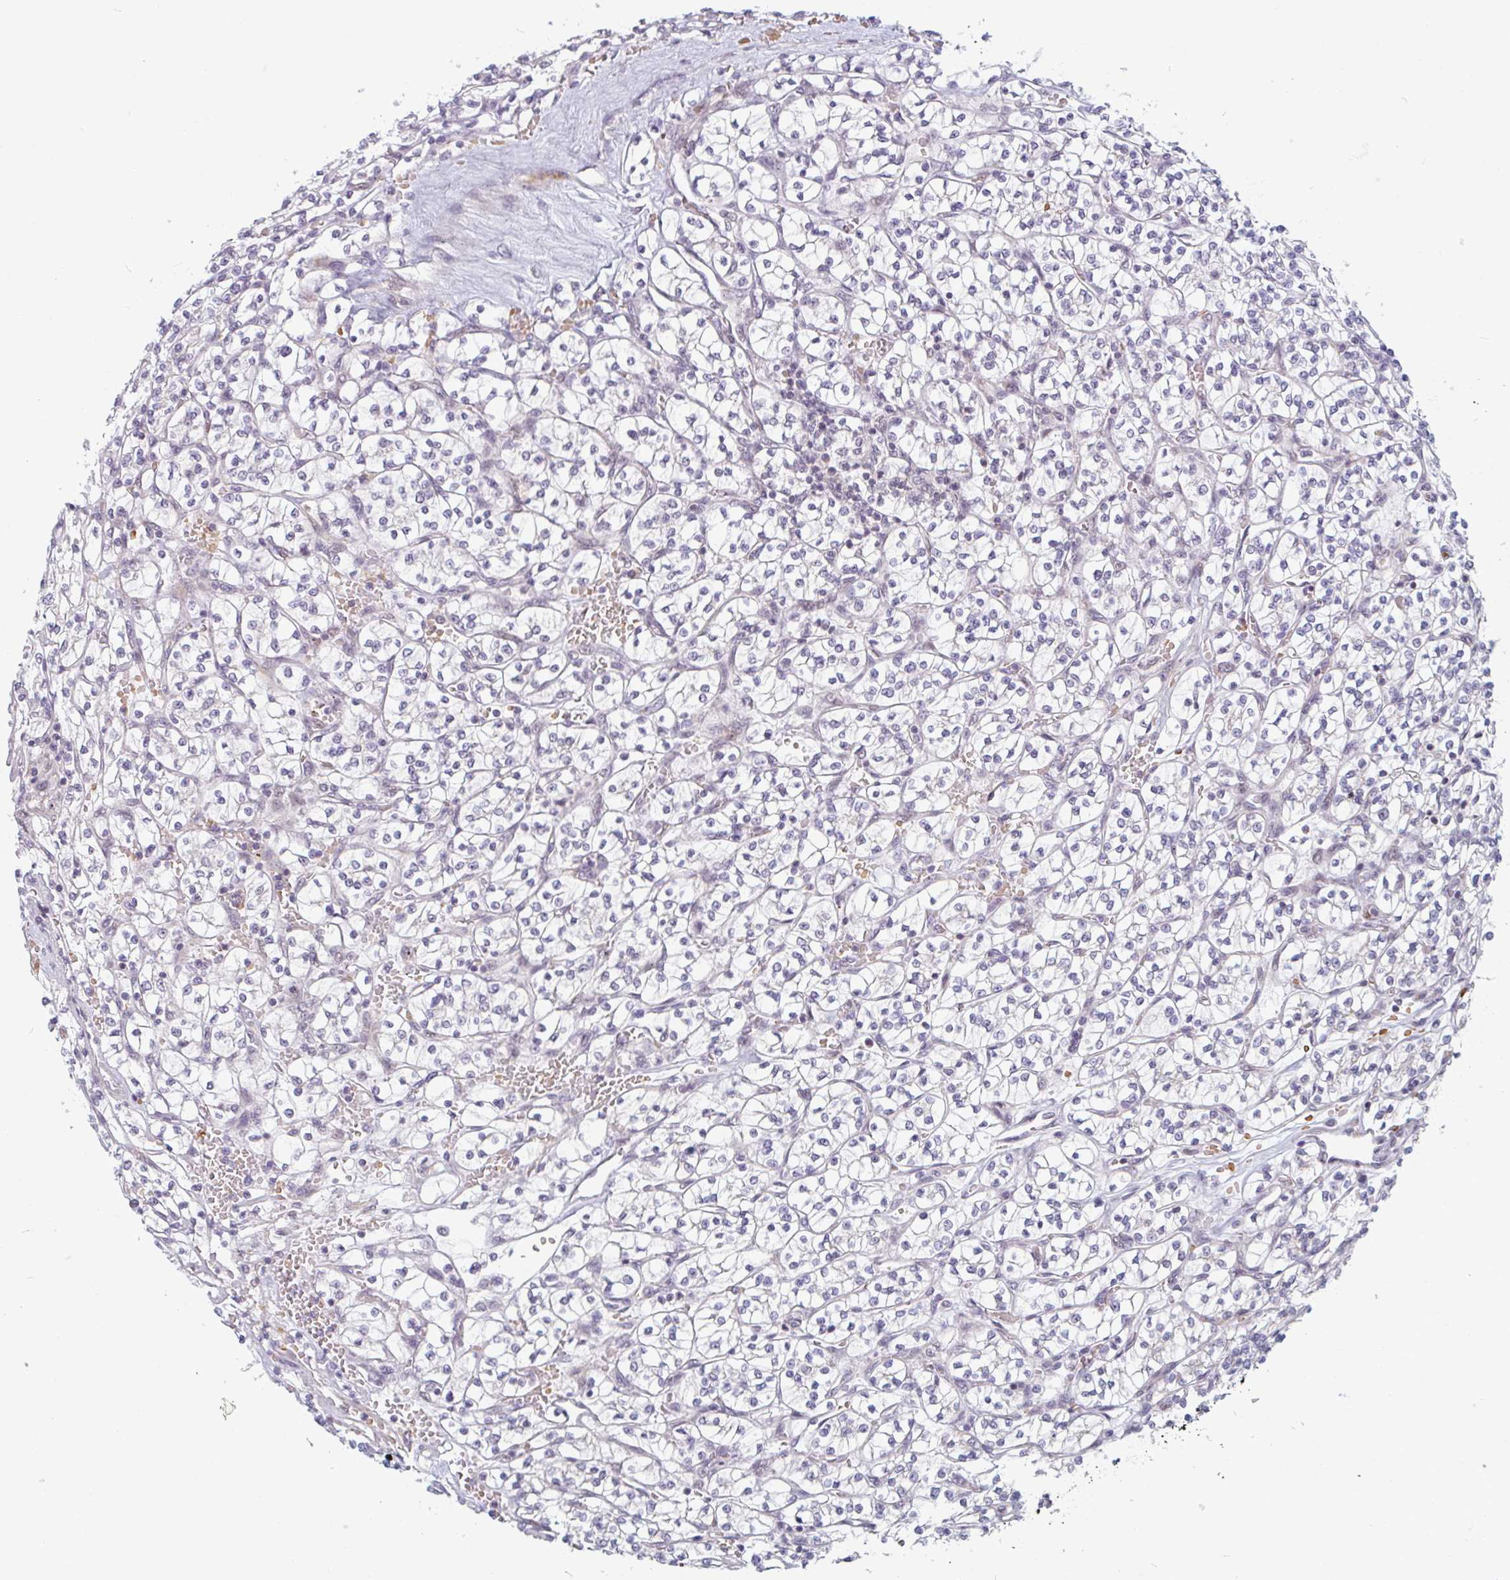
{"staining": {"intensity": "negative", "quantity": "none", "location": "none"}, "tissue": "renal cancer", "cell_type": "Tumor cells", "image_type": "cancer", "snomed": [{"axis": "morphology", "description": "Adenocarcinoma, NOS"}, {"axis": "topography", "description": "Kidney"}], "caption": "Immunohistochemical staining of human renal cancer shows no significant expression in tumor cells.", "gene": "TMEM119", "patient": {"sex": "female", "age": 64}}